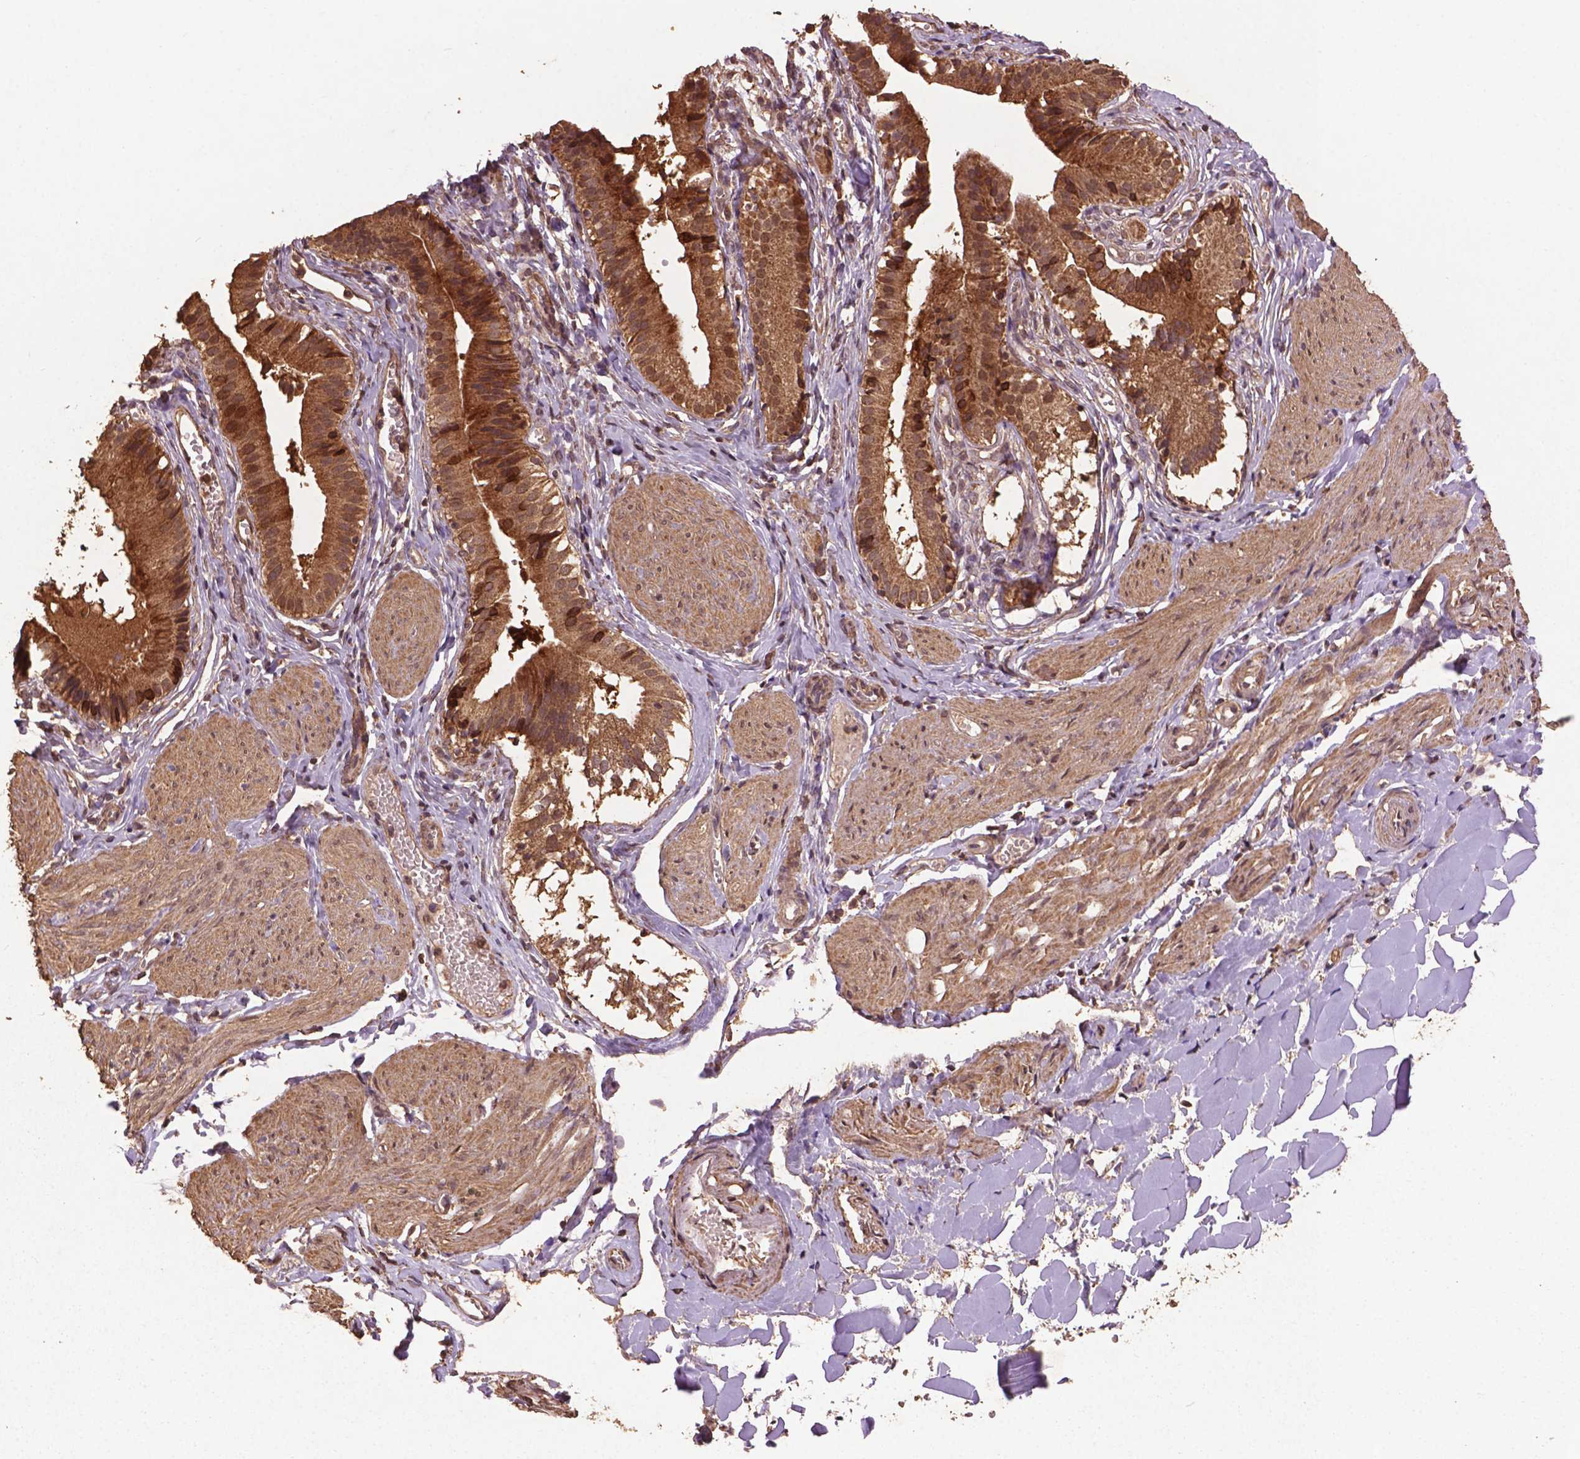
{"staining": {"intensity": "moderate", "quantity": ">75%", "location": "cytoplasmic/membranous,nuclear"}, "tissue": "gallbladder", "cell_type": "Glandular cells", "image_type": "normal", "snomed": [{"axis": "morphology", "description": "Normal tissue, NOS"}, {"axis": "topography", "description": "Gallbladder"}], "caption": "Immunohistochemical staining of benign human gallbladder demonstrates moderate cytoplasmic/membranous,nuclear protein positivity in about >75% of glandular cells. (Stains: DAB in brown, nuclei in blue, Microscopy: brightfield microscopy at high magnification).", "gene": "BABAM1", "patient": {"sex": "female", "age": 47}}